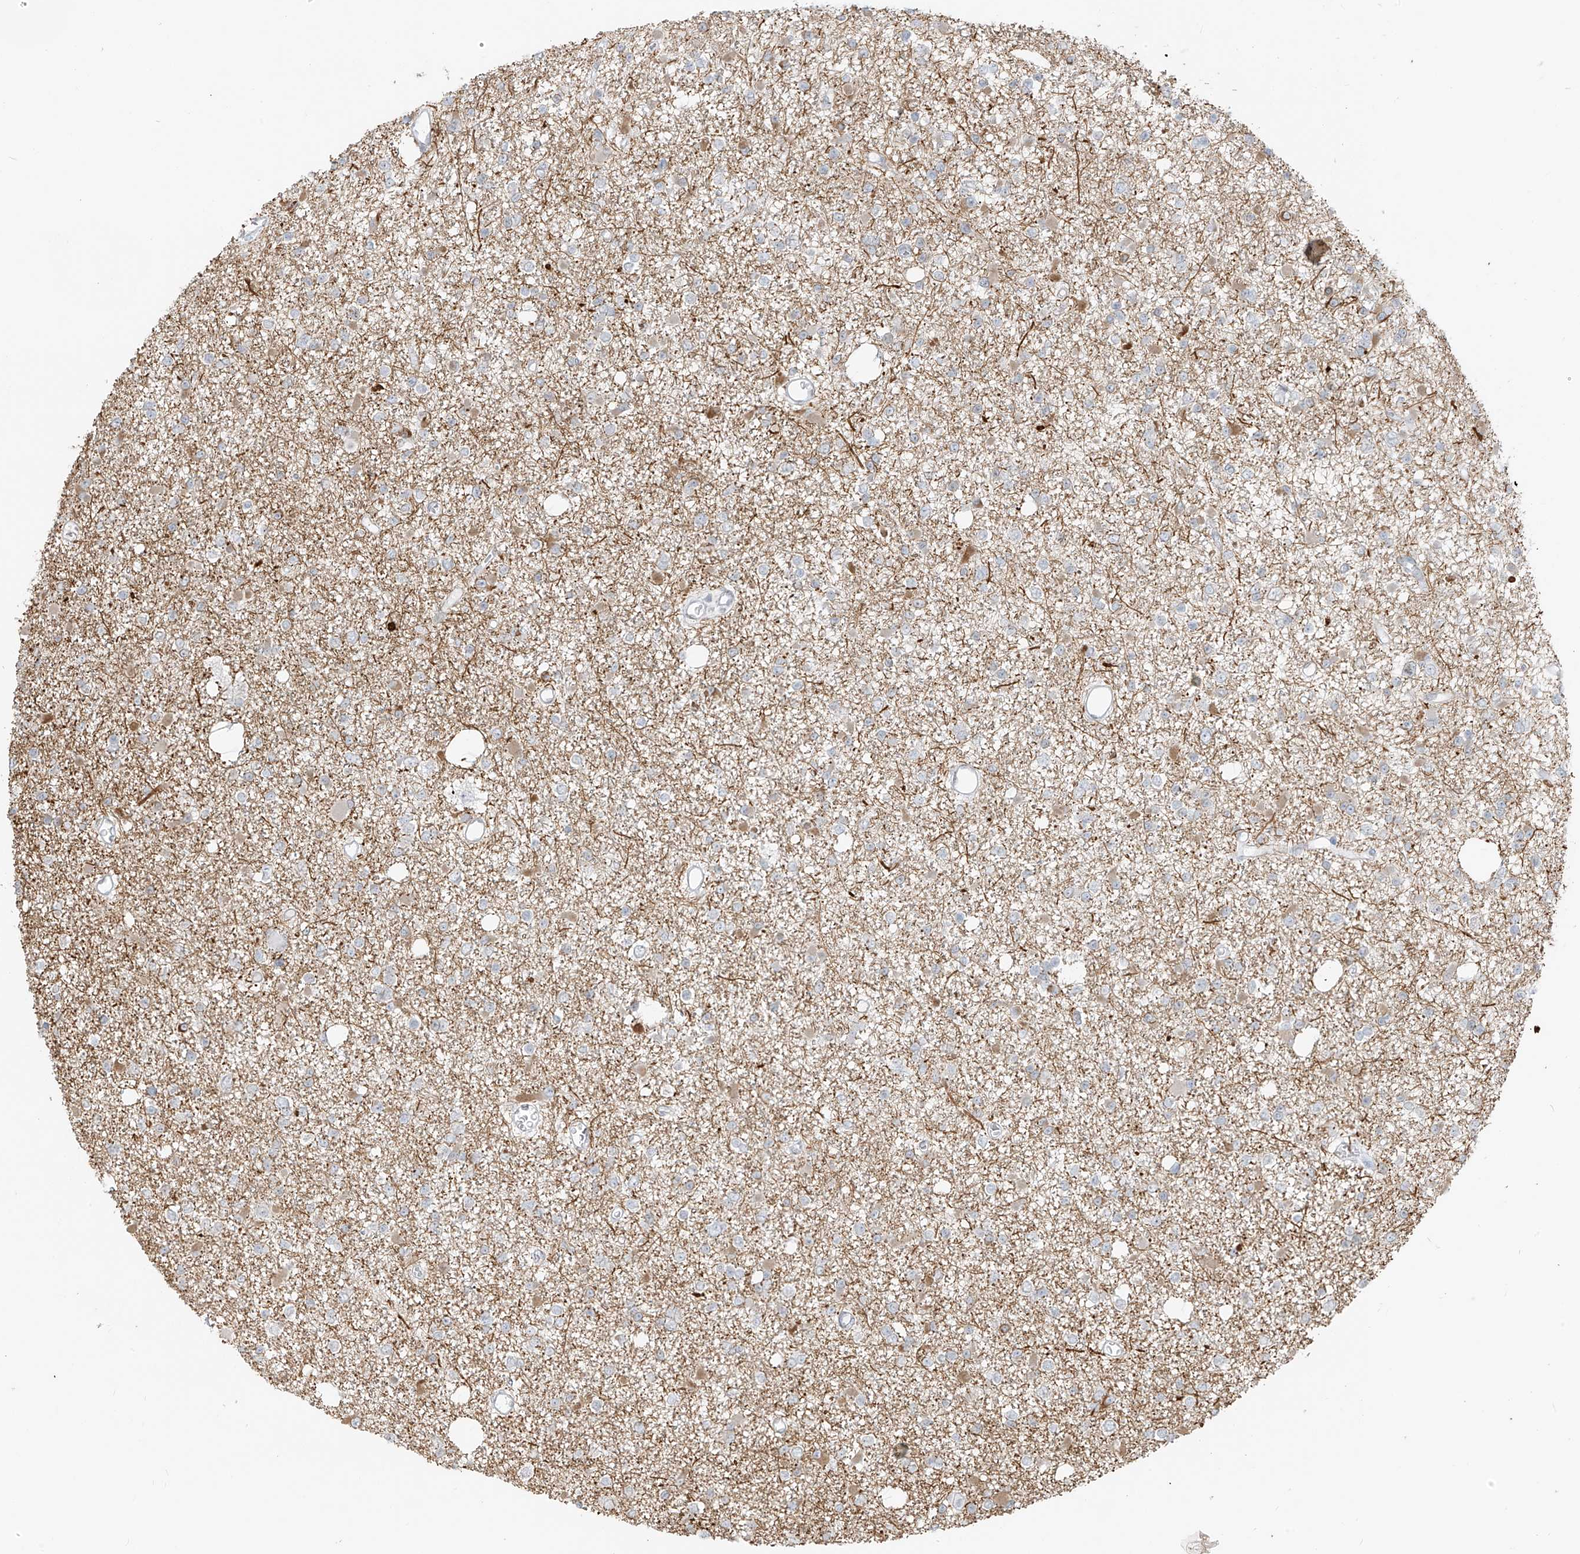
{"staining": {"intensity": "negative", "quantity": "none", "location": "none"}, "tissue": "glioma", "cell_type": "Tumor cells", "image_type": "cancer", "snomed": [{"axis": "morphology", "description": "Glioma, malignant, Low grade"}, {"axis": "topography", "description": "Brain"}], "caption": "High magnification brightfield microscopy of glioma stained with DAB (brown) and counterstained with hematoxylin (blue): tumor cells show no significant expression.", "gene": "OSBPL7", "patient": {"sex": "female", "age": 22}}